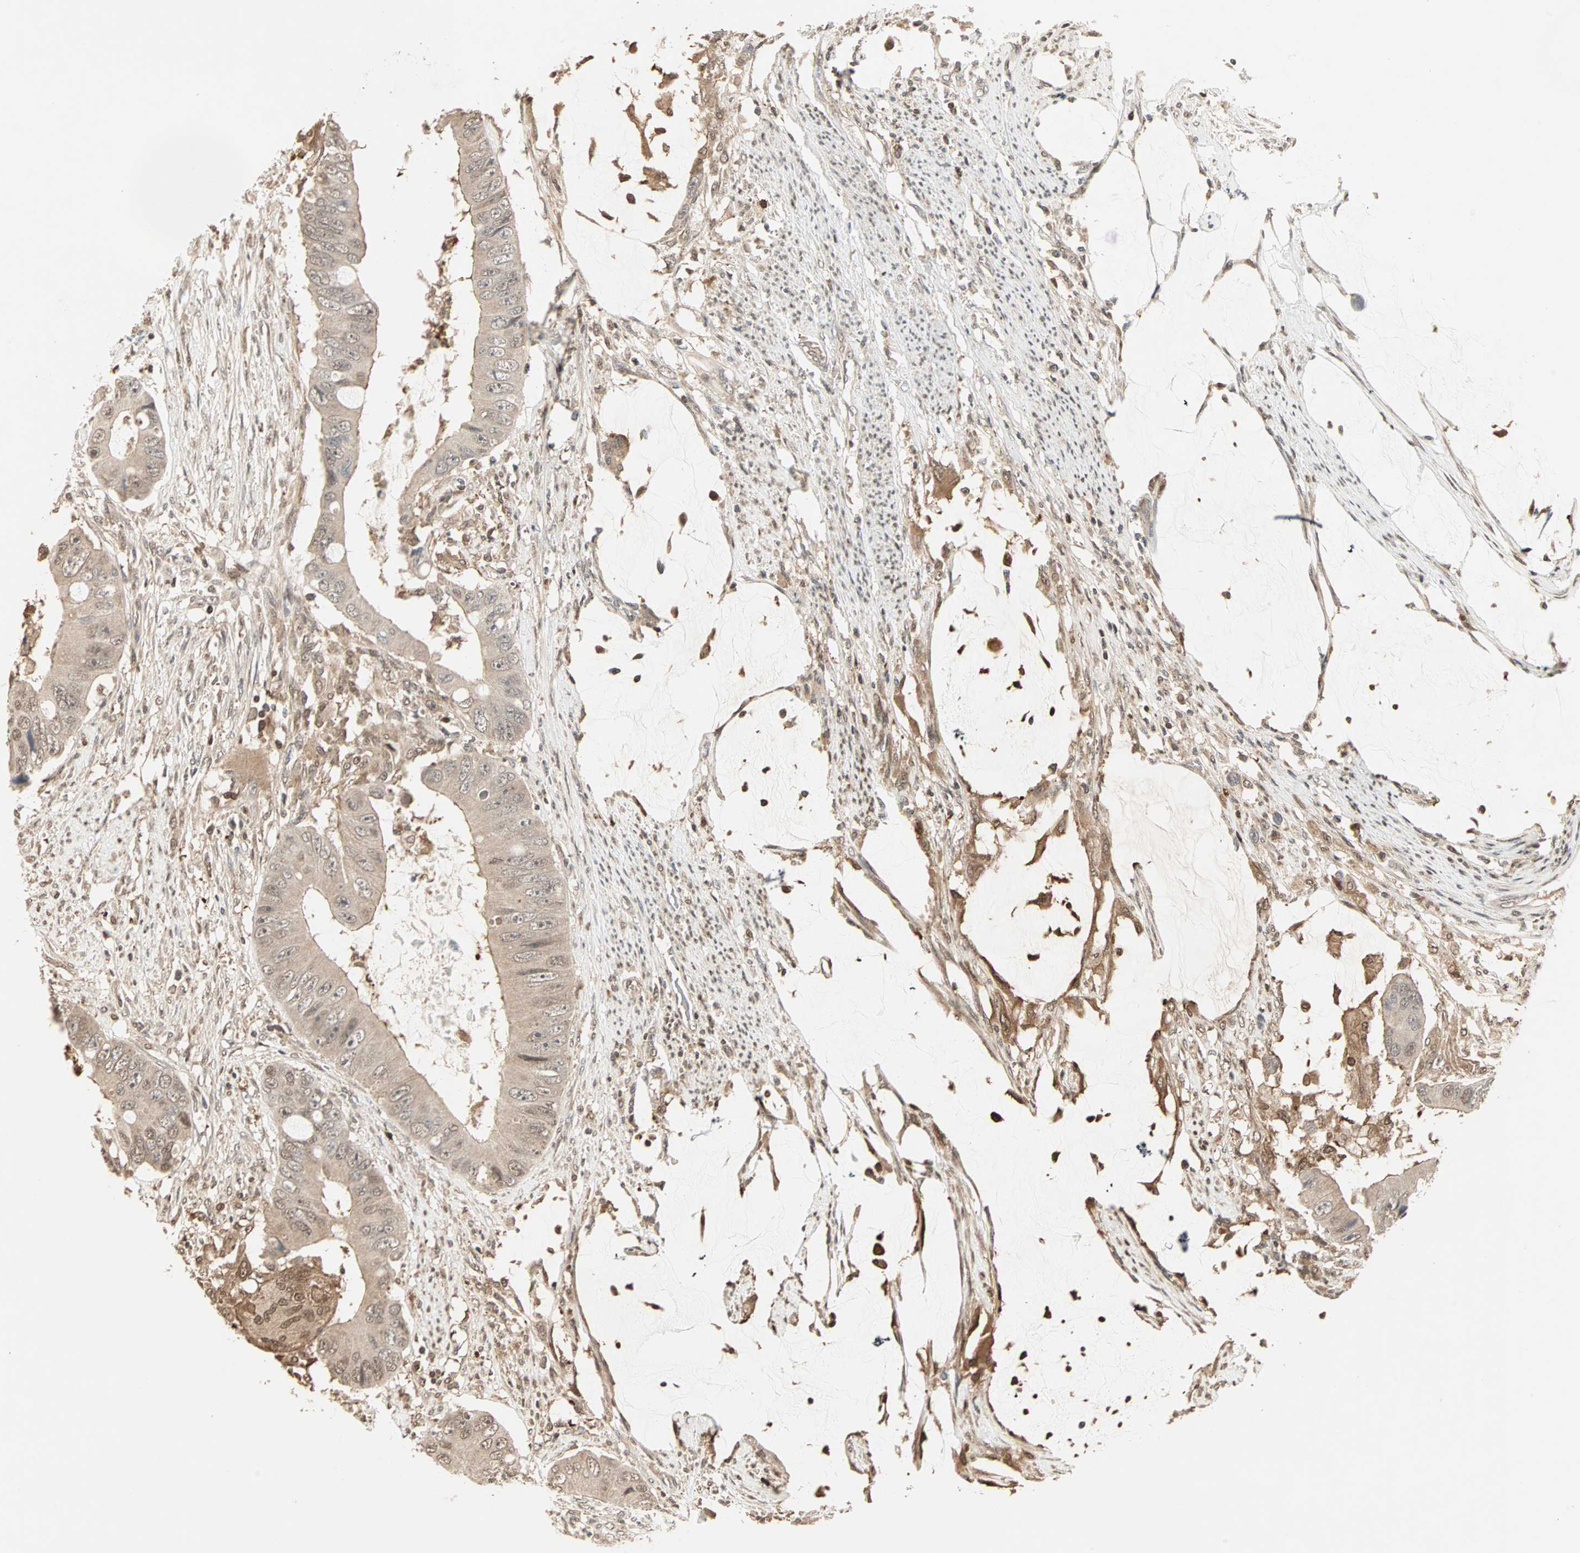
{"staining": {"intensity": "weak", "quantity": ">75%", "location": "cytoplasmic/membranous"}, "tissue": "colorectal cancer", "cell_type": "Tumor cells", "image_type": "cancer", "snomed": [{"axis": "morphology", "description": "Adenocarcinoma, NOS"}, {"axis": "topography", "description": "Rectum"}], "caption": "High-magnification brightfield microscopy of colorectal adenocarcinoma stained with DAB (brown) and counterstained with hematoxylin (blue). tumor cells exhibit weak cytoplasmic/membranous positivity is identified in approximately>75% of cells. (DAB (3,3'-diaminobenzidine) = brown stain, brightfield microscopy at high magnification).", "gene": "DRG2", "patient": {"sex": "female", "age": 77}}